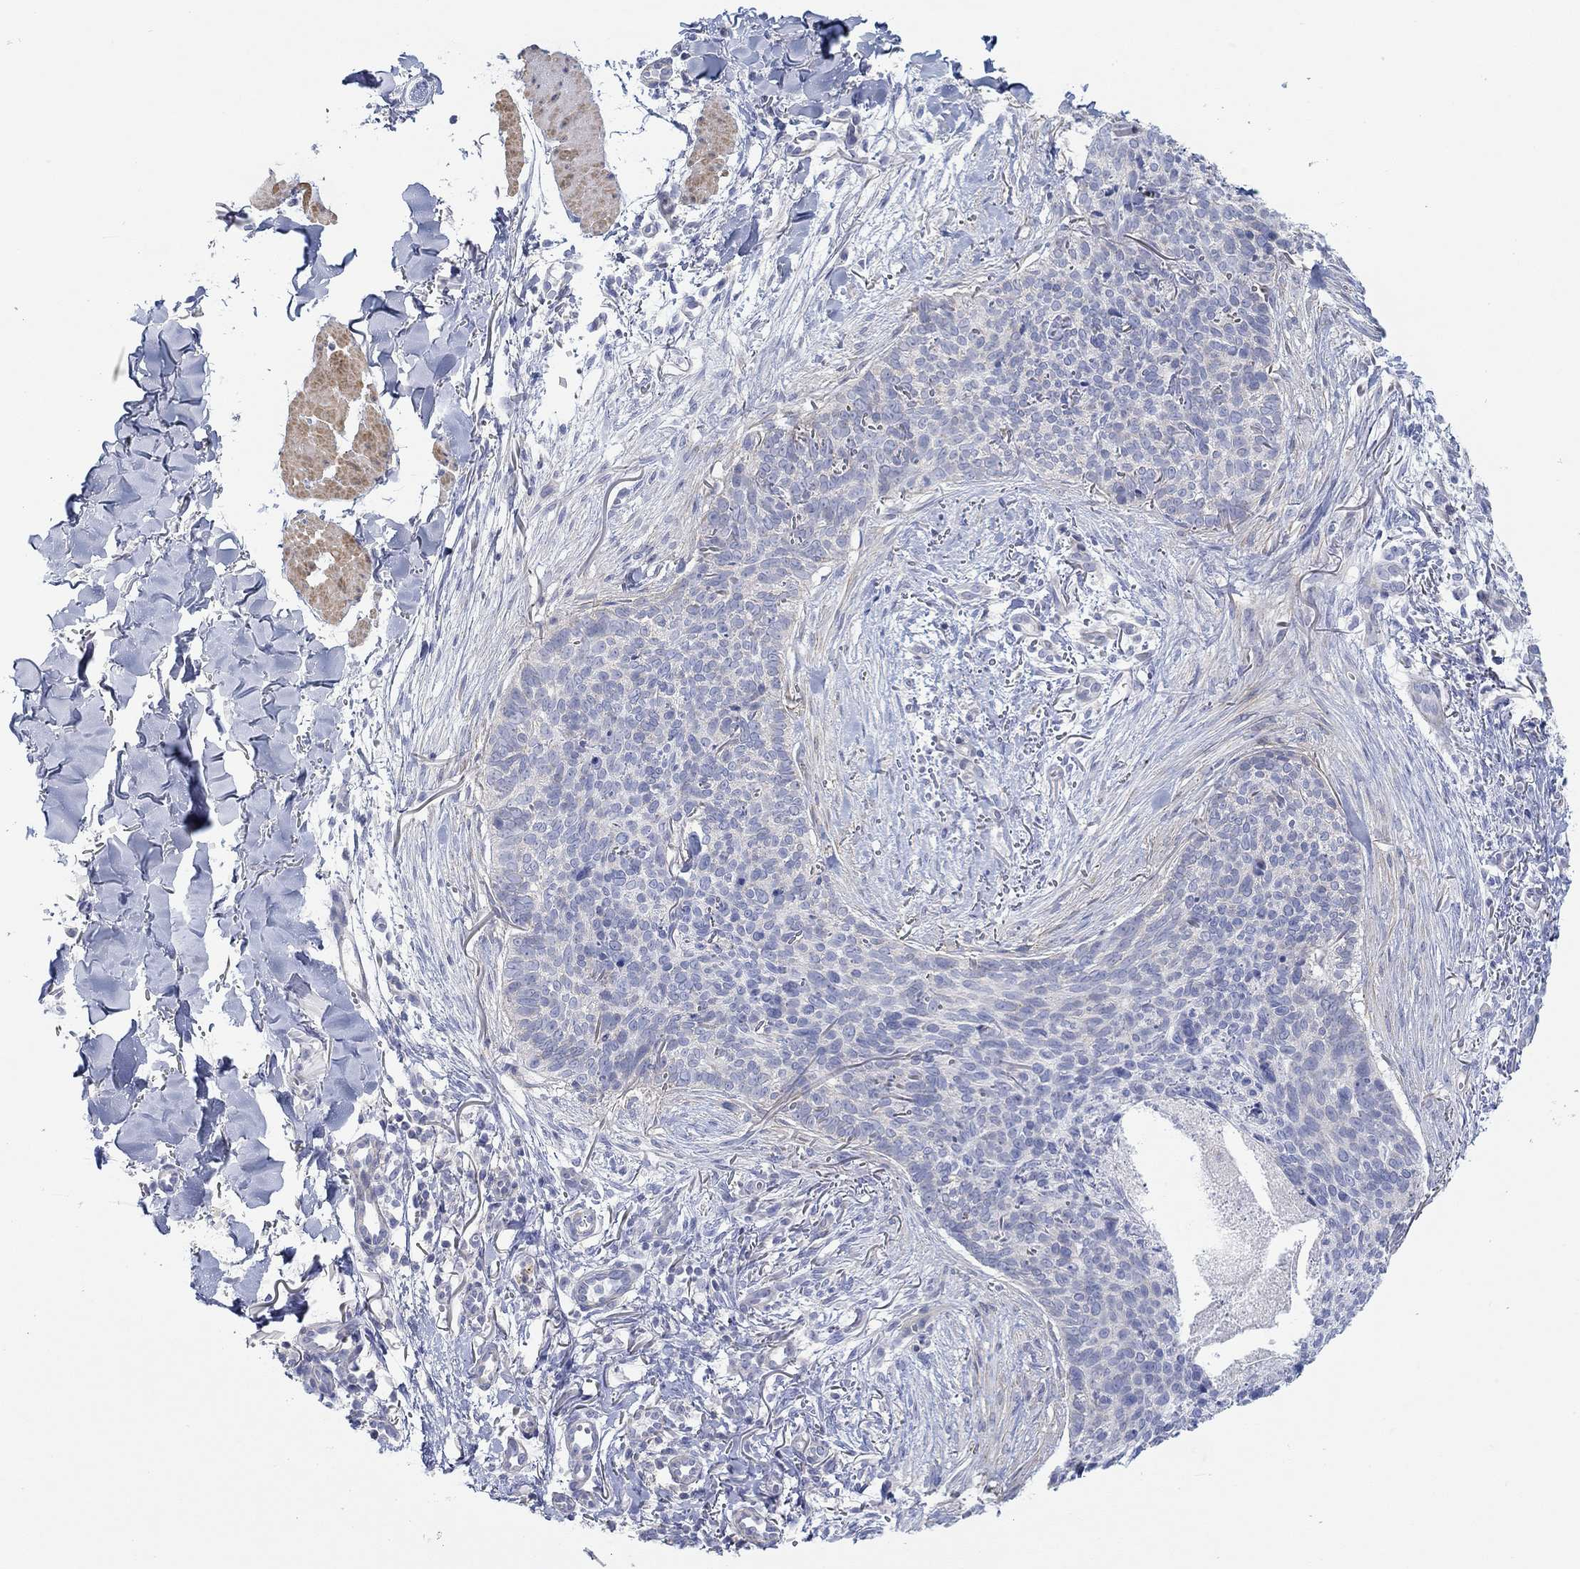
{"staining": {"intensity": "negative", "quantity": "none", "location": "none"}, "tissue": "skin cancer", "cell_type": "Tumor cells", "image_type": "cancer", "snomed": [{"axis": "morphology", "description": "Basal cell carcinoma"}, {"axis": "topography", "description": "Skin"}], "caption": "A high-resolution micrograph shows immunohistochemistry (IHC) staining of skin basal cell carcinoma, which displays no significant expression in tumor cells.", "gene": "PPIL6", "patient": {"sex": "male", "age": 64}}